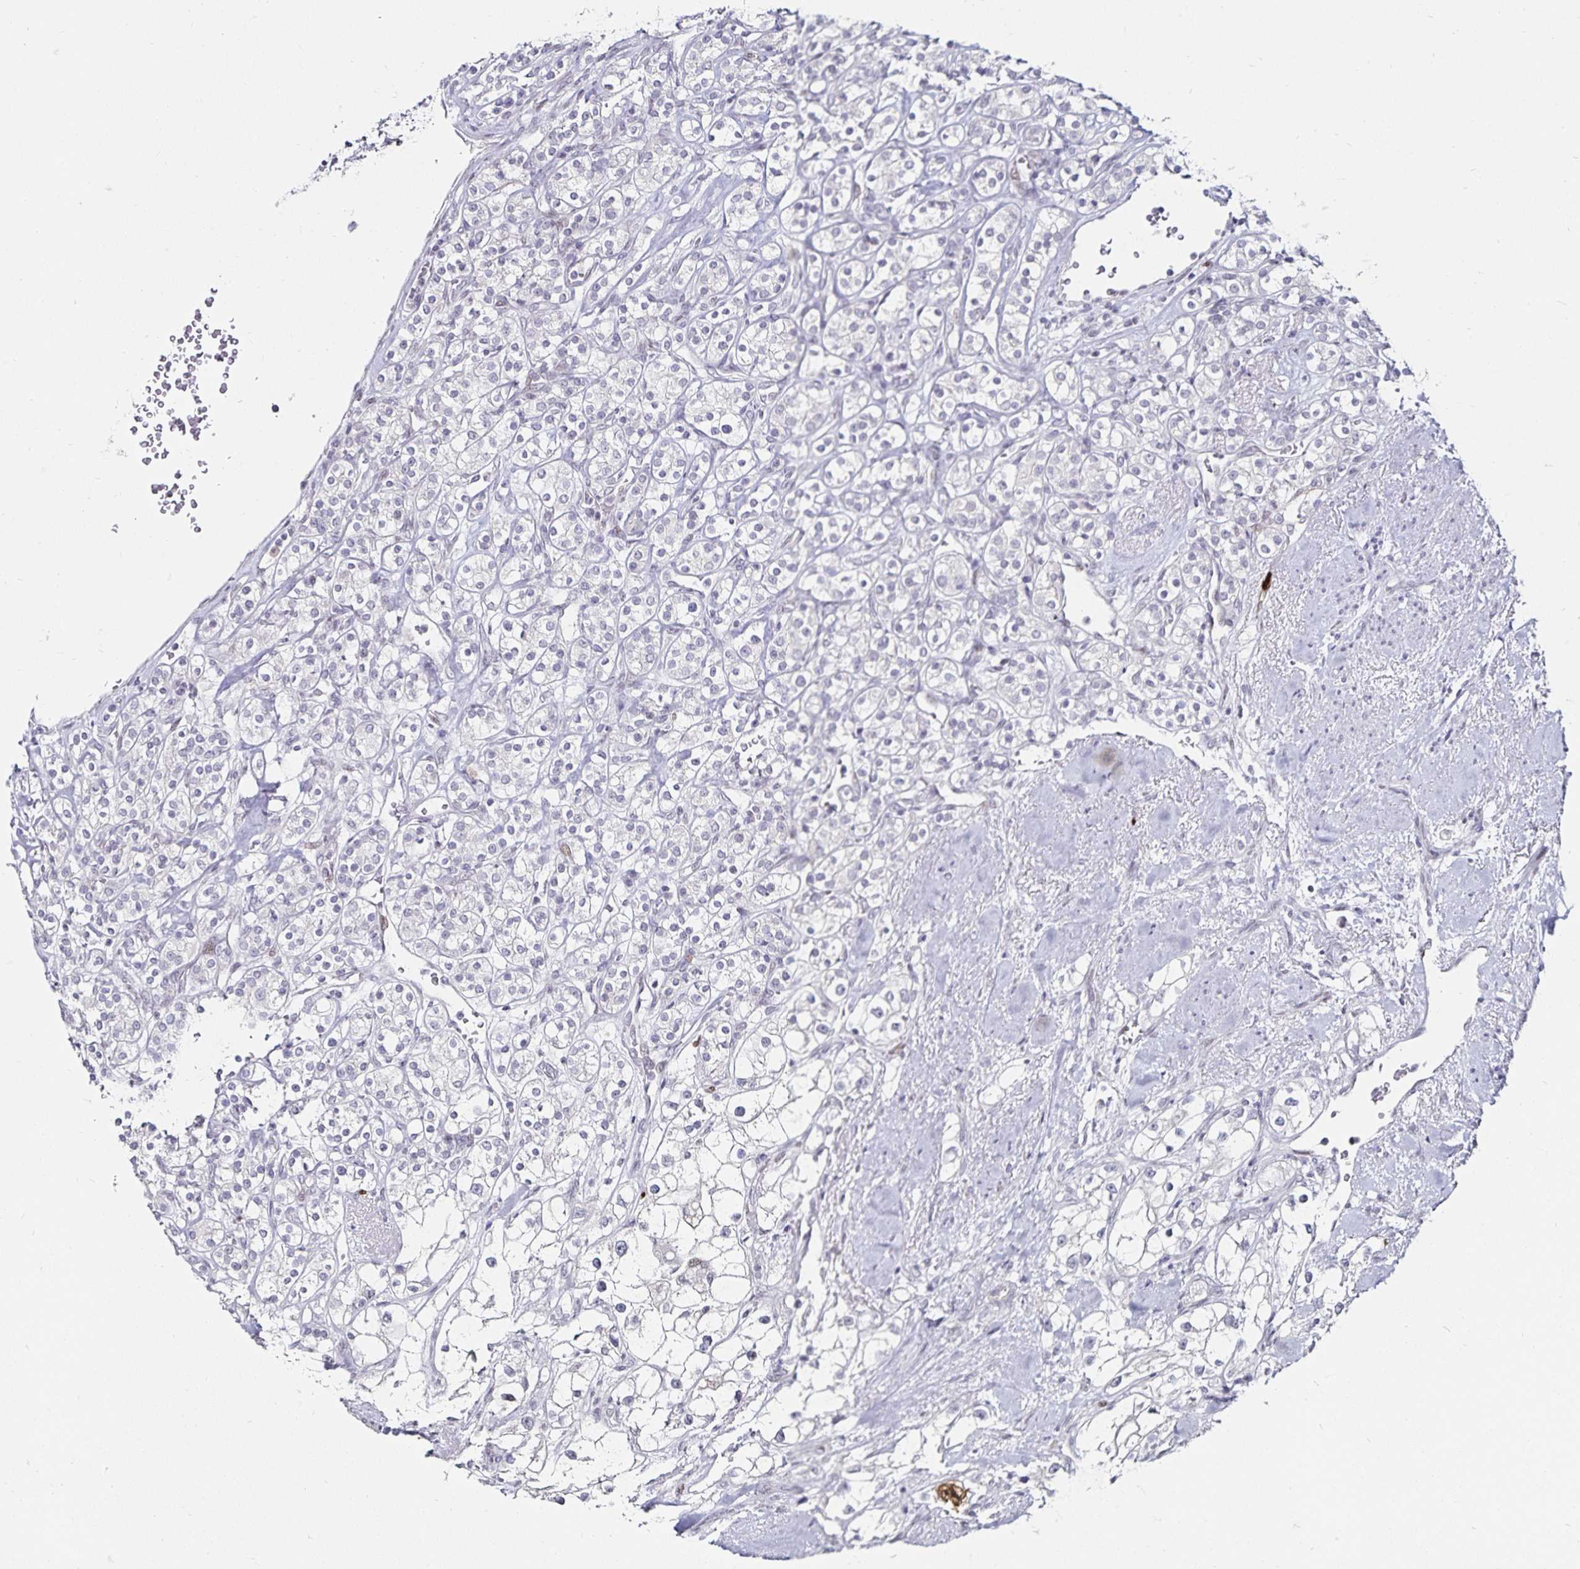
{"staining": {"intensity": "negative", "quantity": "none", "location": "none"}, "tissue": "renal cancer", "cell_type": "Tumor cells", "image_type": "cancer", "snomed": [{"axis": "morphology", "description": "Adenocarcinoma, NOS"}, {"axis": "topography", "description": "Kidney"}], "caption": "A high-resolution micrograph shows immunohistochemistry staining of adenocarcinoma (renal), which shows no significant staining in tumor cells.", "gene": "ANLN", "patient": {"sex": "male", "age": 77}}